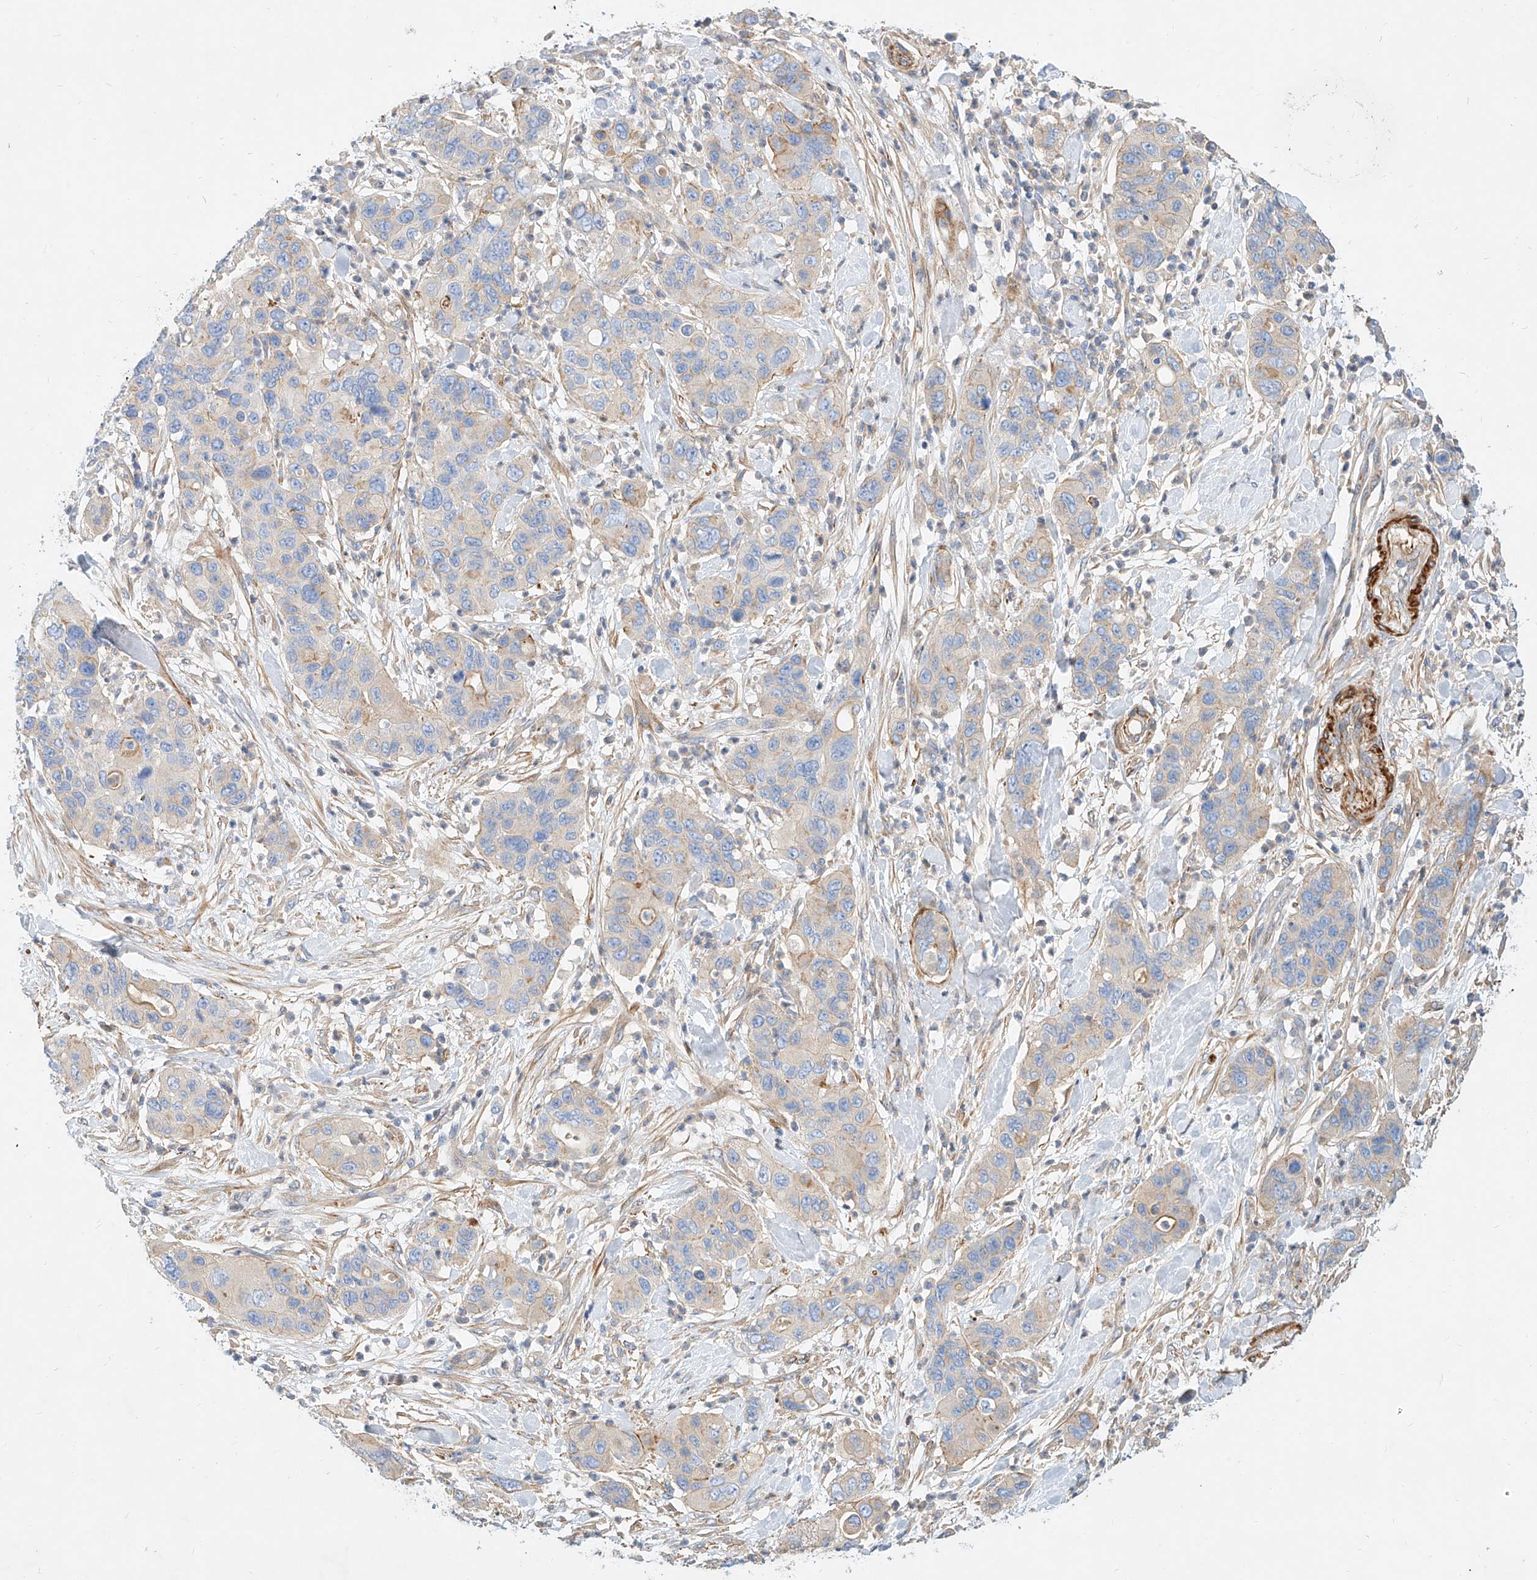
{"staining": {"intensity": "weak", "quantity": "<25%", "location": "cytoplasmic/membranous"}, "tissue": "pancreatic cancer", "cell_type": "Tumor cells", "image_type": "cancer", "snomed": [{"axis": "morphology", "description": "Adenocarcinoma, NOS"}, {"axis": "topography", "description": "Pancreas"}], "caption": "Tumor cells are negative for brown protein staining in adenocarcinoma (pancreatic).", "gene": "KCNH5", "patient": {"sex": "female", "age": 71}}